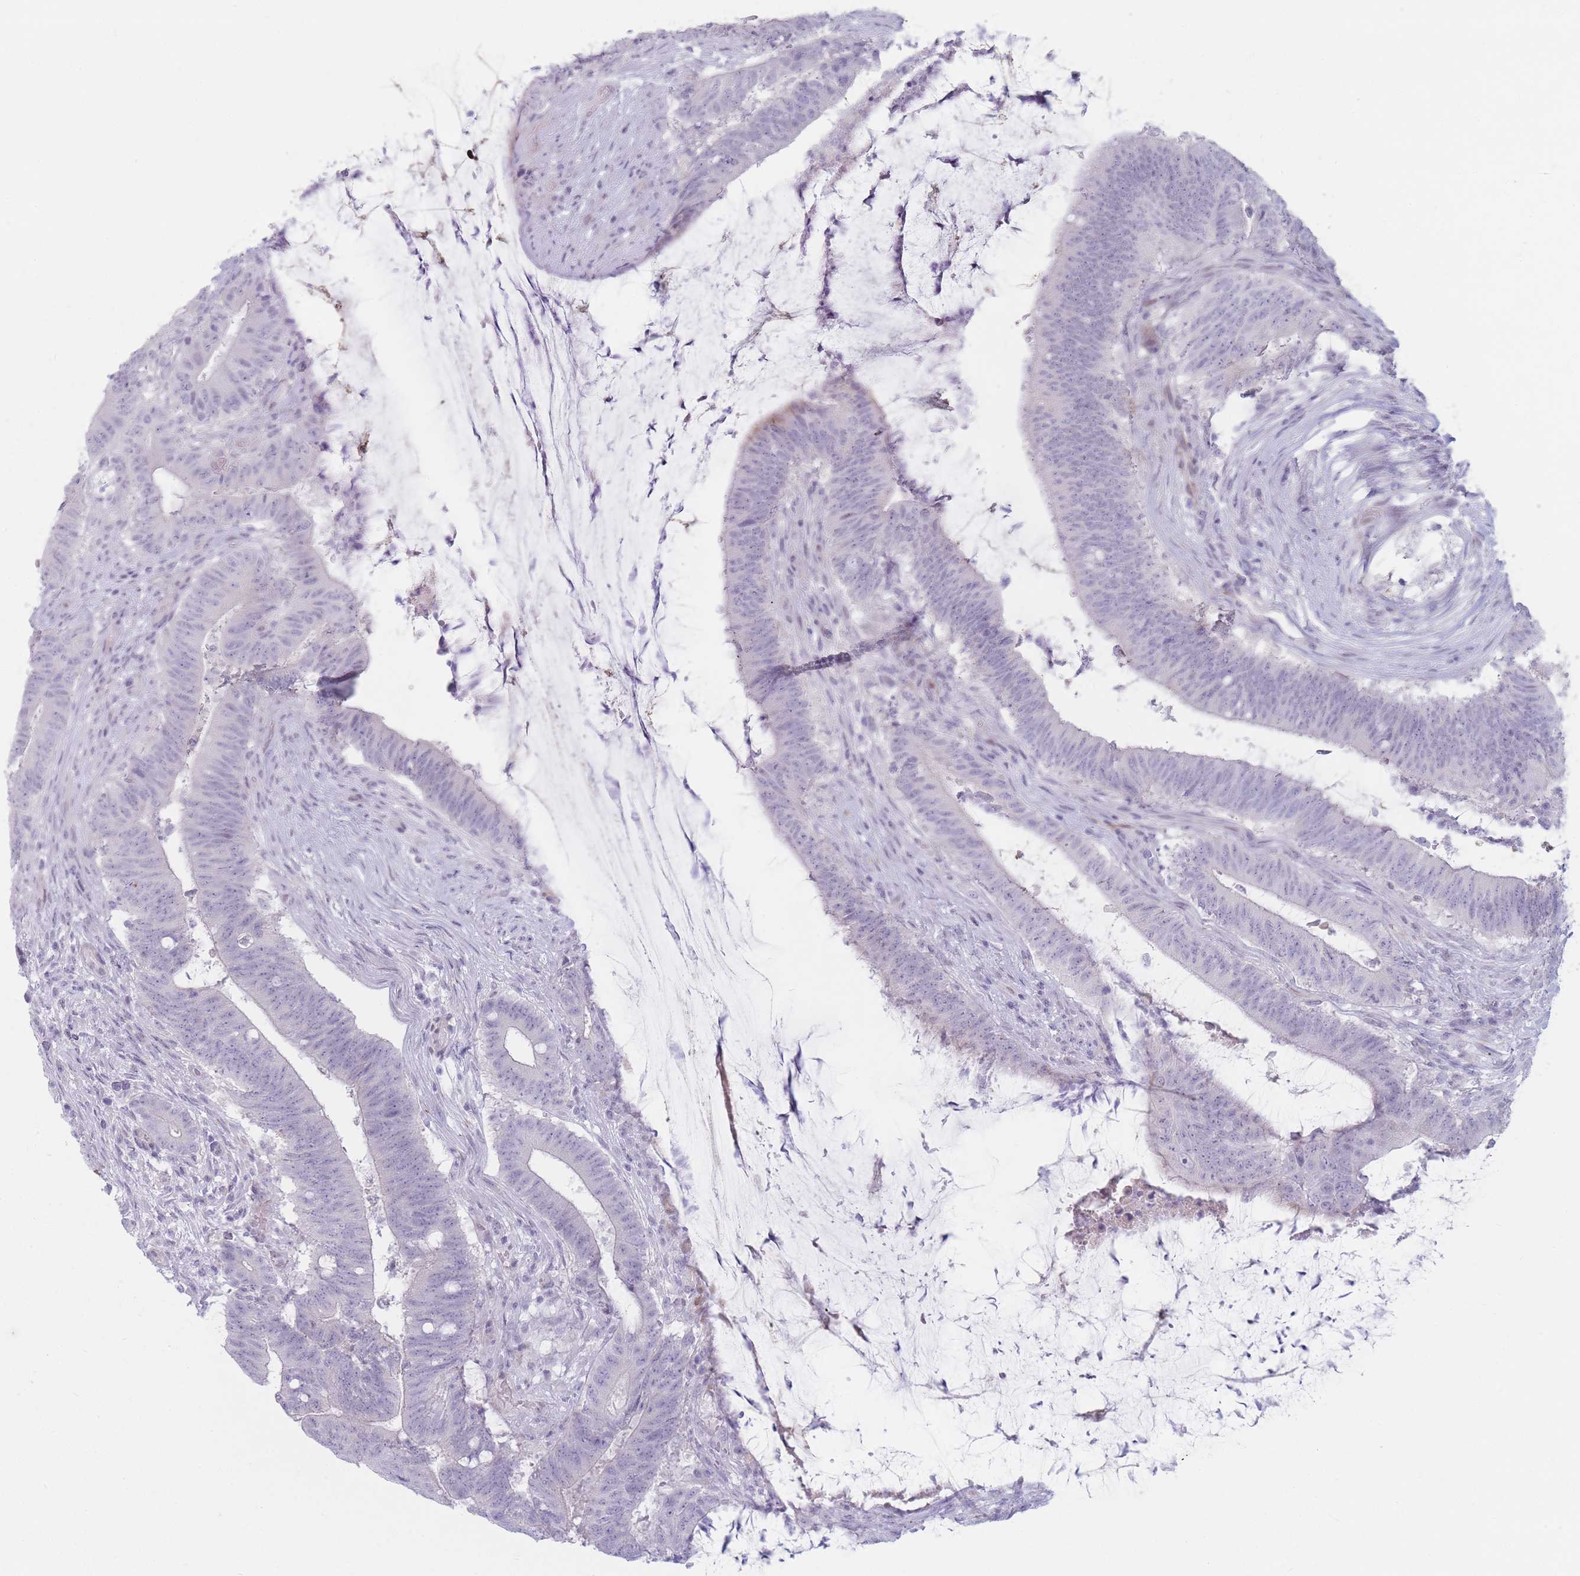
{"staining": {"intensity": "negative", "quantity": "none", "location": "none"}, "tissue": "colorectal cancer", "cell_type": "Tumor cells", "image_type": "cancer", "snomed": [{"axis": "morphology", "description": "Adenocarcinoma, NOS"}, {"axis": "topography", "description": "Colon"}], "caption": "Immunohistochemical staining of colorectal adenocarcinoma demonstrates no significant positivity in tumor cells. (Brightfield microscopy of DAB (3,3'-diaminobenzidine) immunohistochemistry at high magnification).", "gene": "IFNA6", "patient": {"sex": "female", "age": 43}}